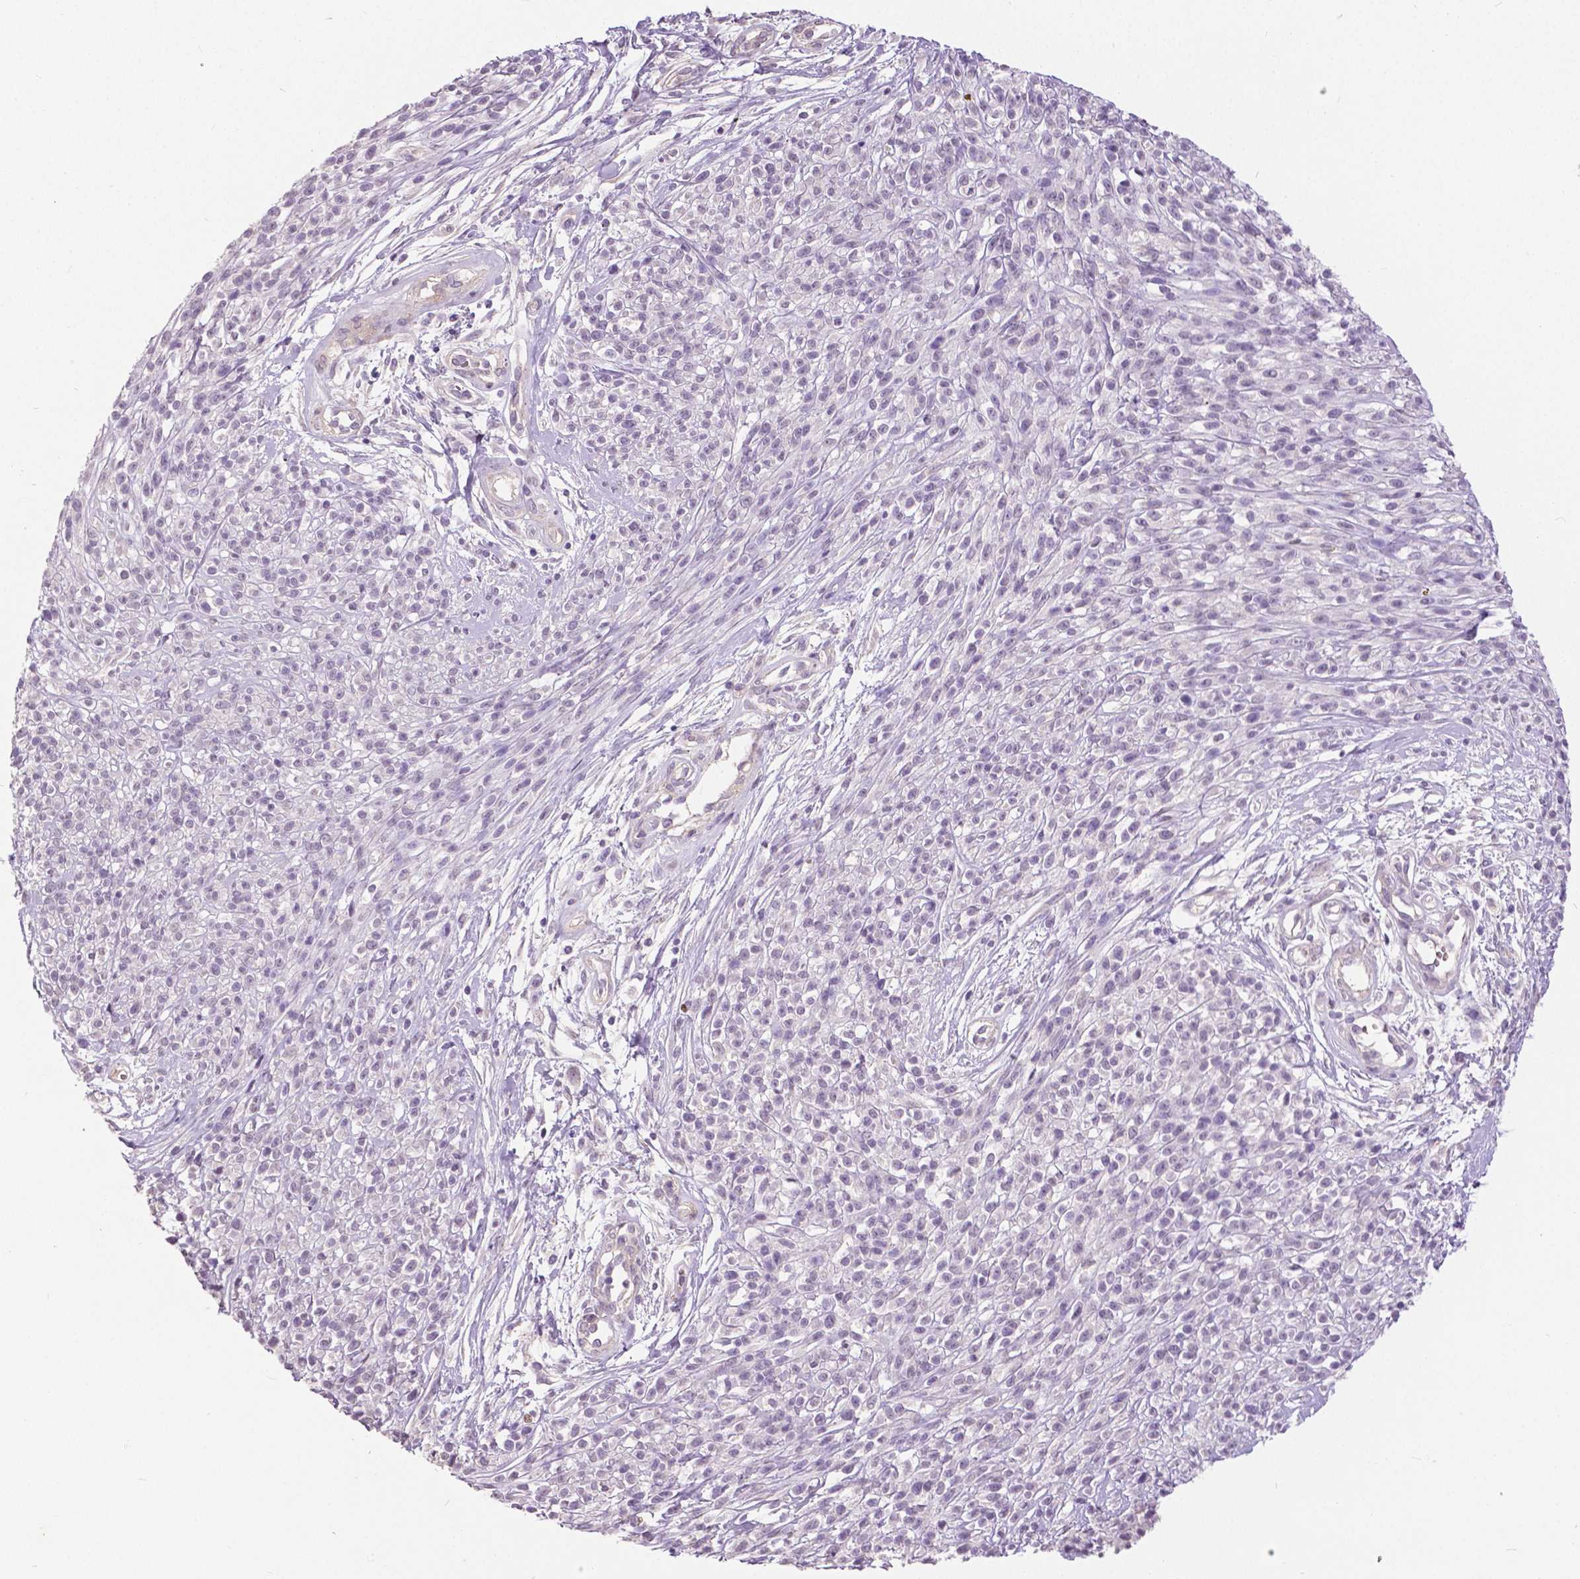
{"staining": {"intensity": "negative", "quantity": "none", "location": "none"}, "tissue": "melanoma", "cell_type": "Tumor cells", "image_type": "cancer", "snomed": [{"axis": "morphology", "description": "Malignant melanoma, NOS"}, {"axis": "topography", "description": "Skin"}, {"axis": "topography", "description": "Skin of trunk"}], "caption": "High power microscopy image of an IHC micrograph of melanoma, revealing no significant expression in tumor cells. (Stains: DAB IHC with hematoxylin counter stain, Microscopy: brightfield microscopy at high magnification).", "gene": "FOXA1", "patient": {"sex": "male", "age": 74}}